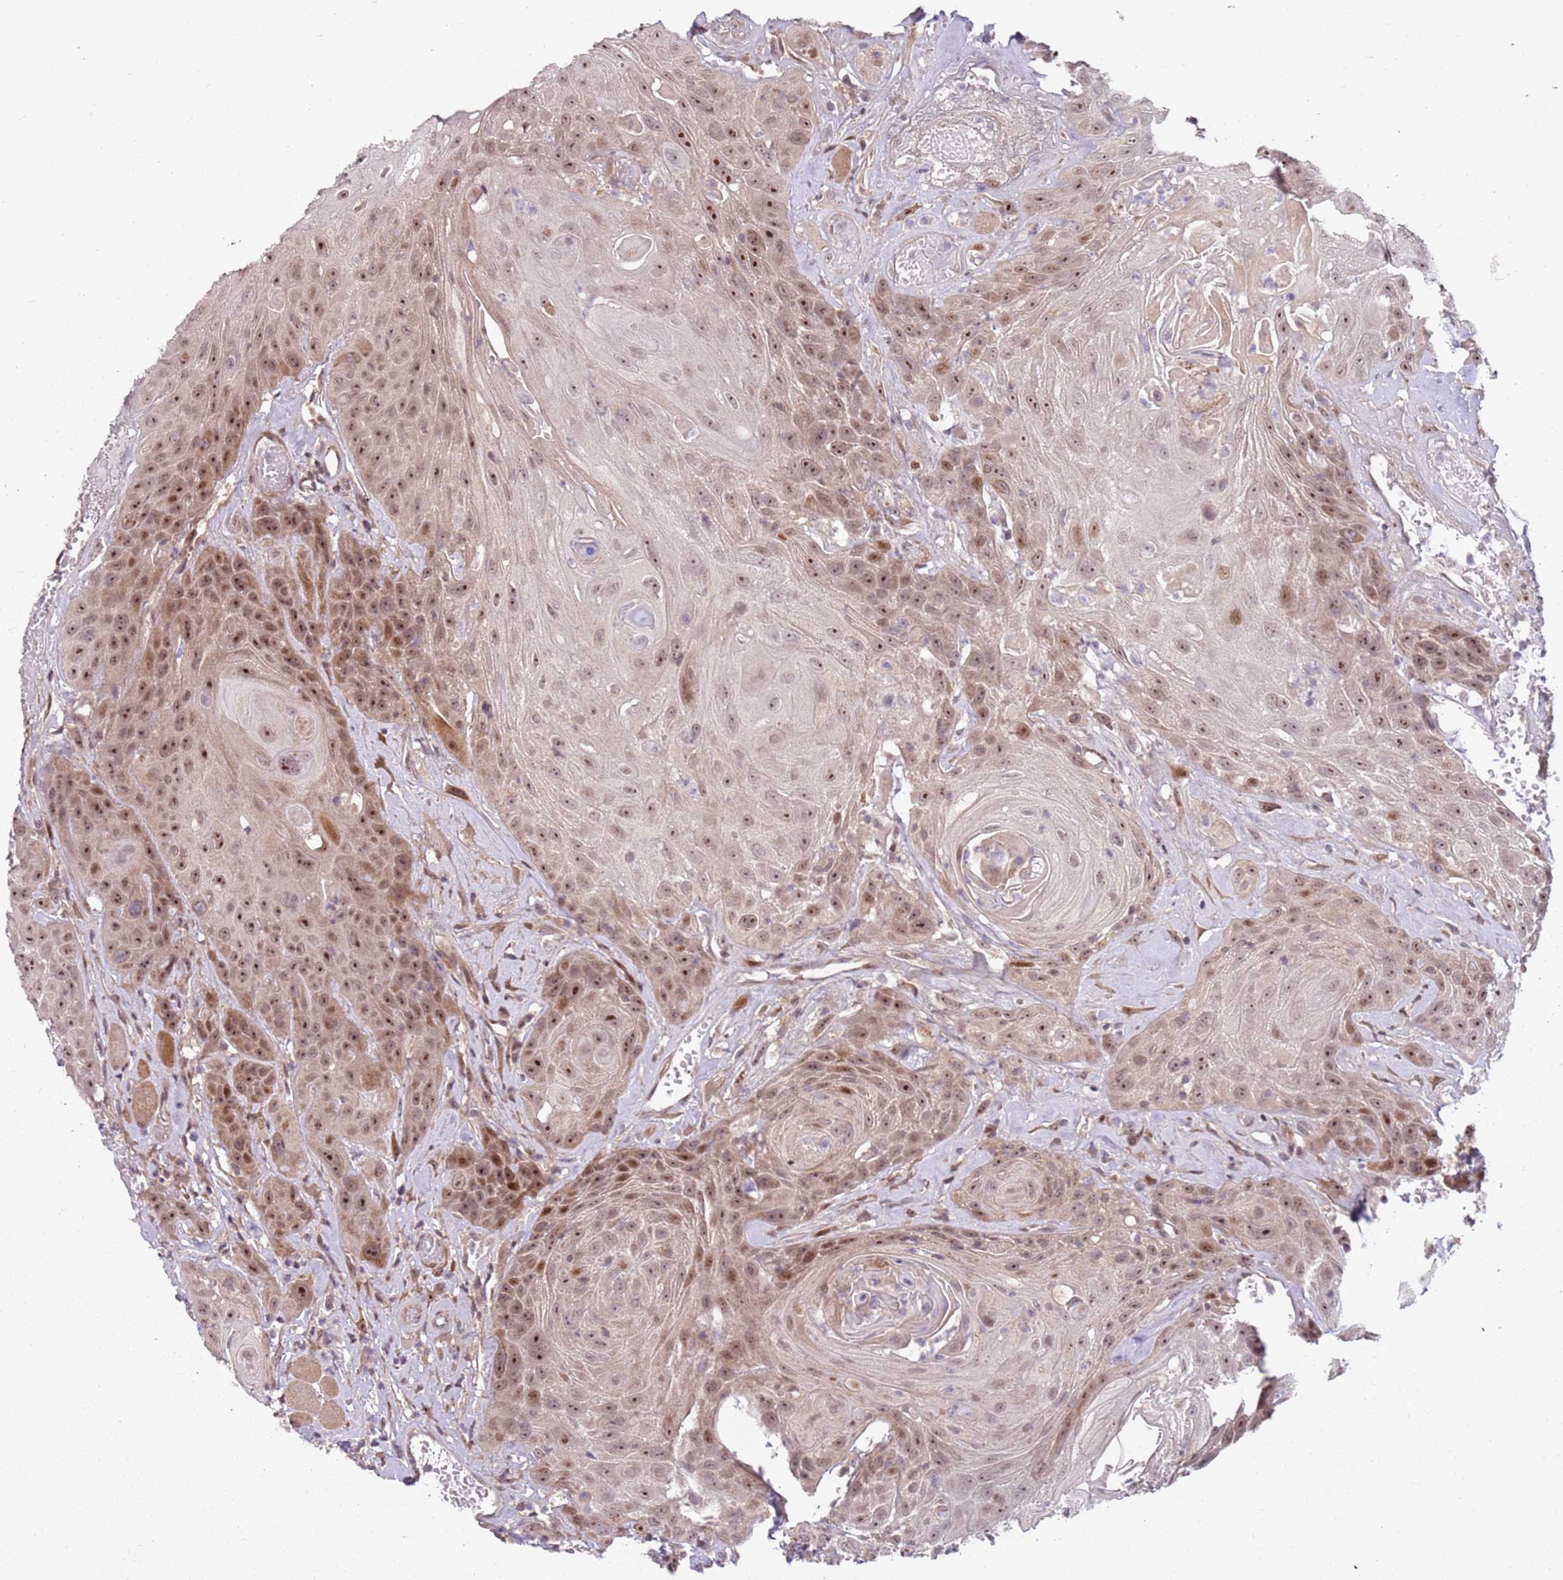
{"staining": {"intensity": "moderate", "quantity": ">75%", "location": "cytoplasmic/membranous,nuclear"}, "tissue": "head and neck cancer", "cell_type": "Tumor cells", "image_type": "cancer", "snomed": [{"axis": "morphology", "description": "Squamous cell carcinoma, NOS"}, {"axis": "topography", "description": "Head-Neck"}], "caption": "Human head and neck cancer stained with a brown dye shows moderate cytoplasmic/membranous and nuclear positive expression in approximately >75% of tumor cells.", "gene": "CHURC1", "patient": {"sex": "female", "age": 59}}